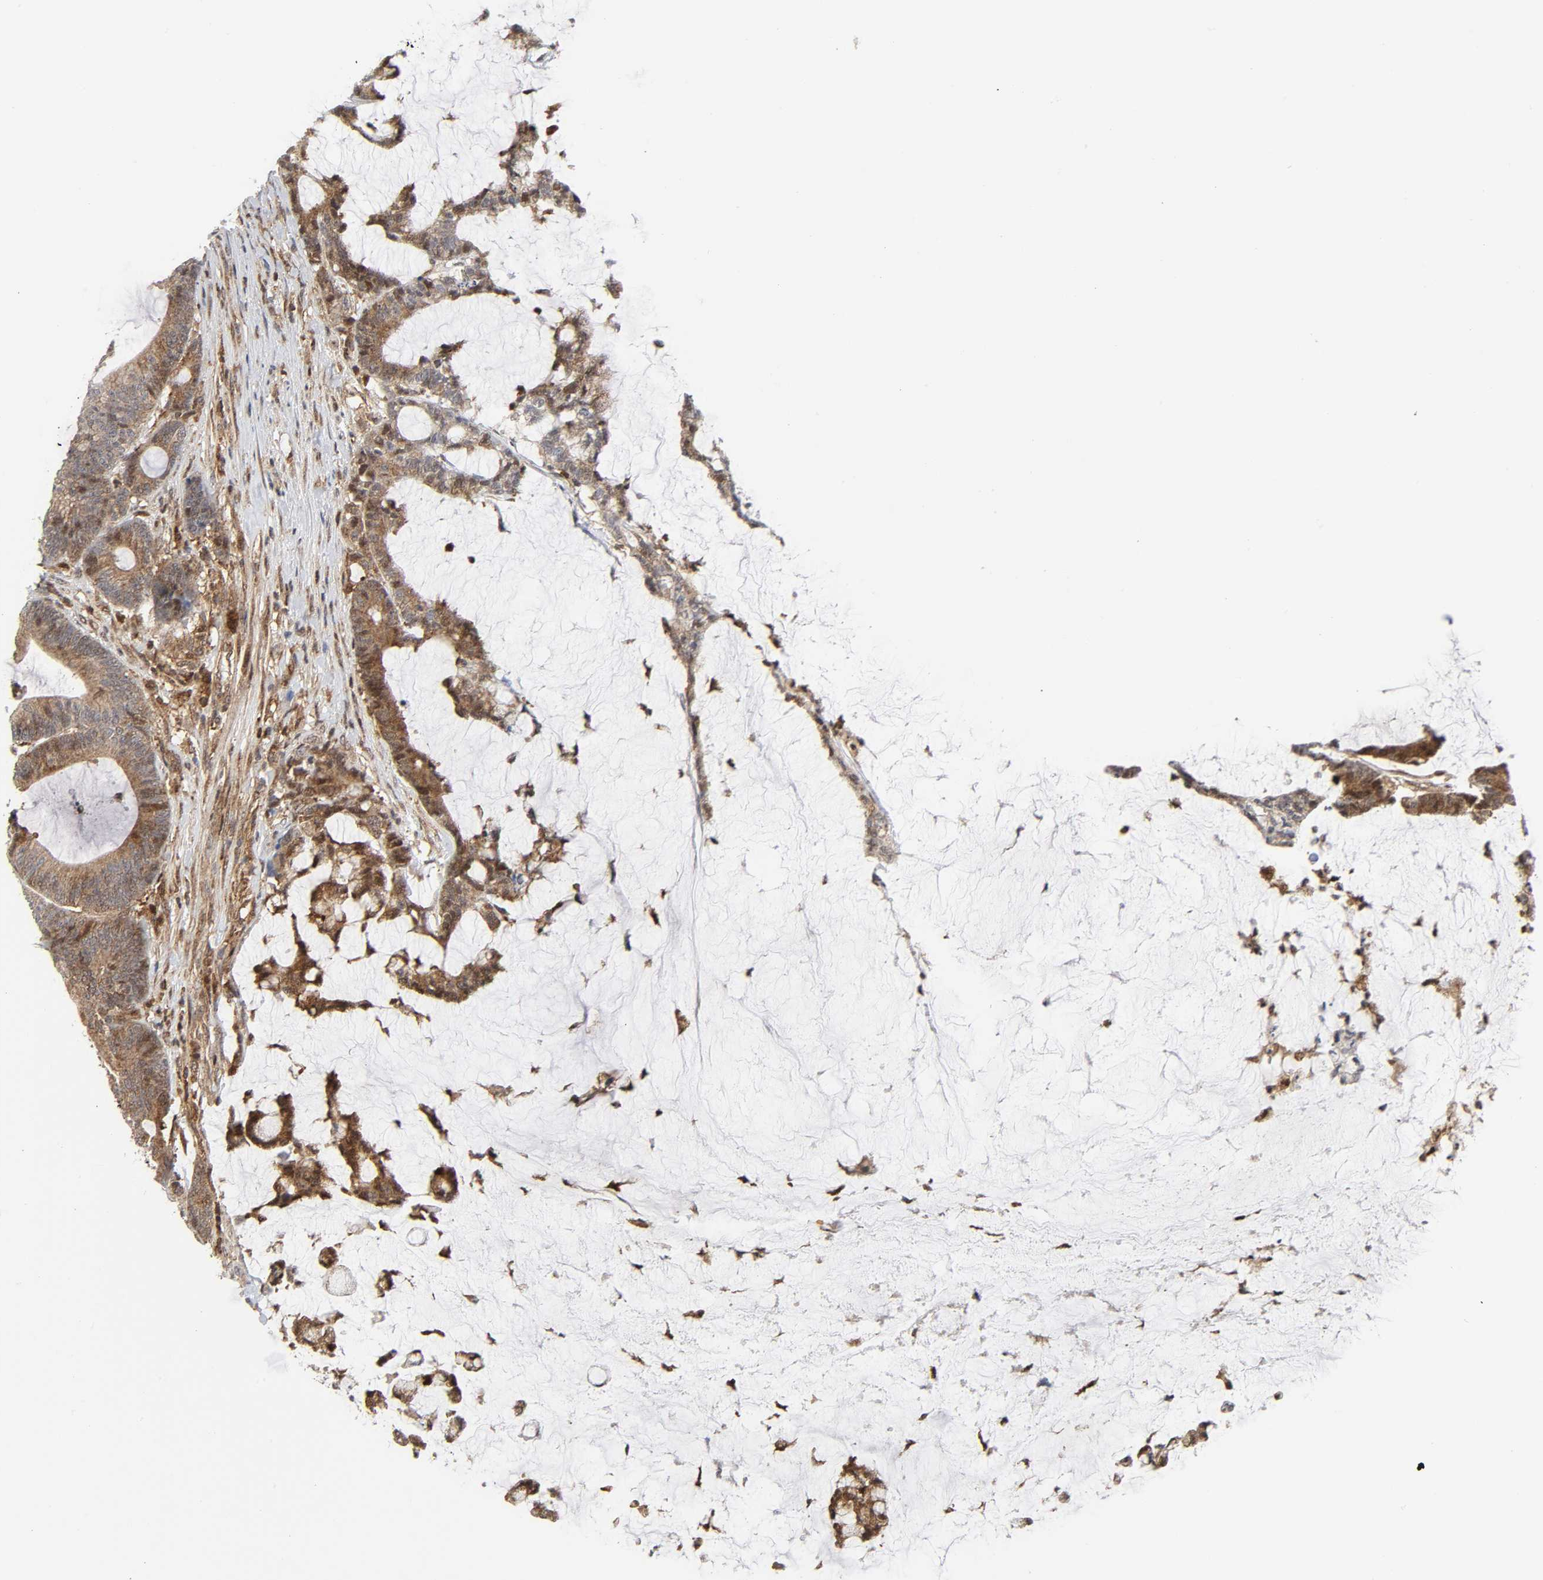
{"staining": {"intensity": "moderate", "quantity": ">75%", "location": "cytoplasmic/membranous"}, "tissue": "colorectal cancer", "cell_type": "Tumor cells", "image_type": "cancer", "snomed": [{"axis": "morphology", "description": "Adenocarcinoma, NOS"}, {"axis": "topography", "description": "Colon"}], "caption": "Protein expression analysis of human colorectal cancer (adenocarcinoma) reveals moderate cytoplasmic/membranous staining in about >75% of tumor cells.", "gene": "MAPK1", "patient": {"sex": "female", "age": 84}}